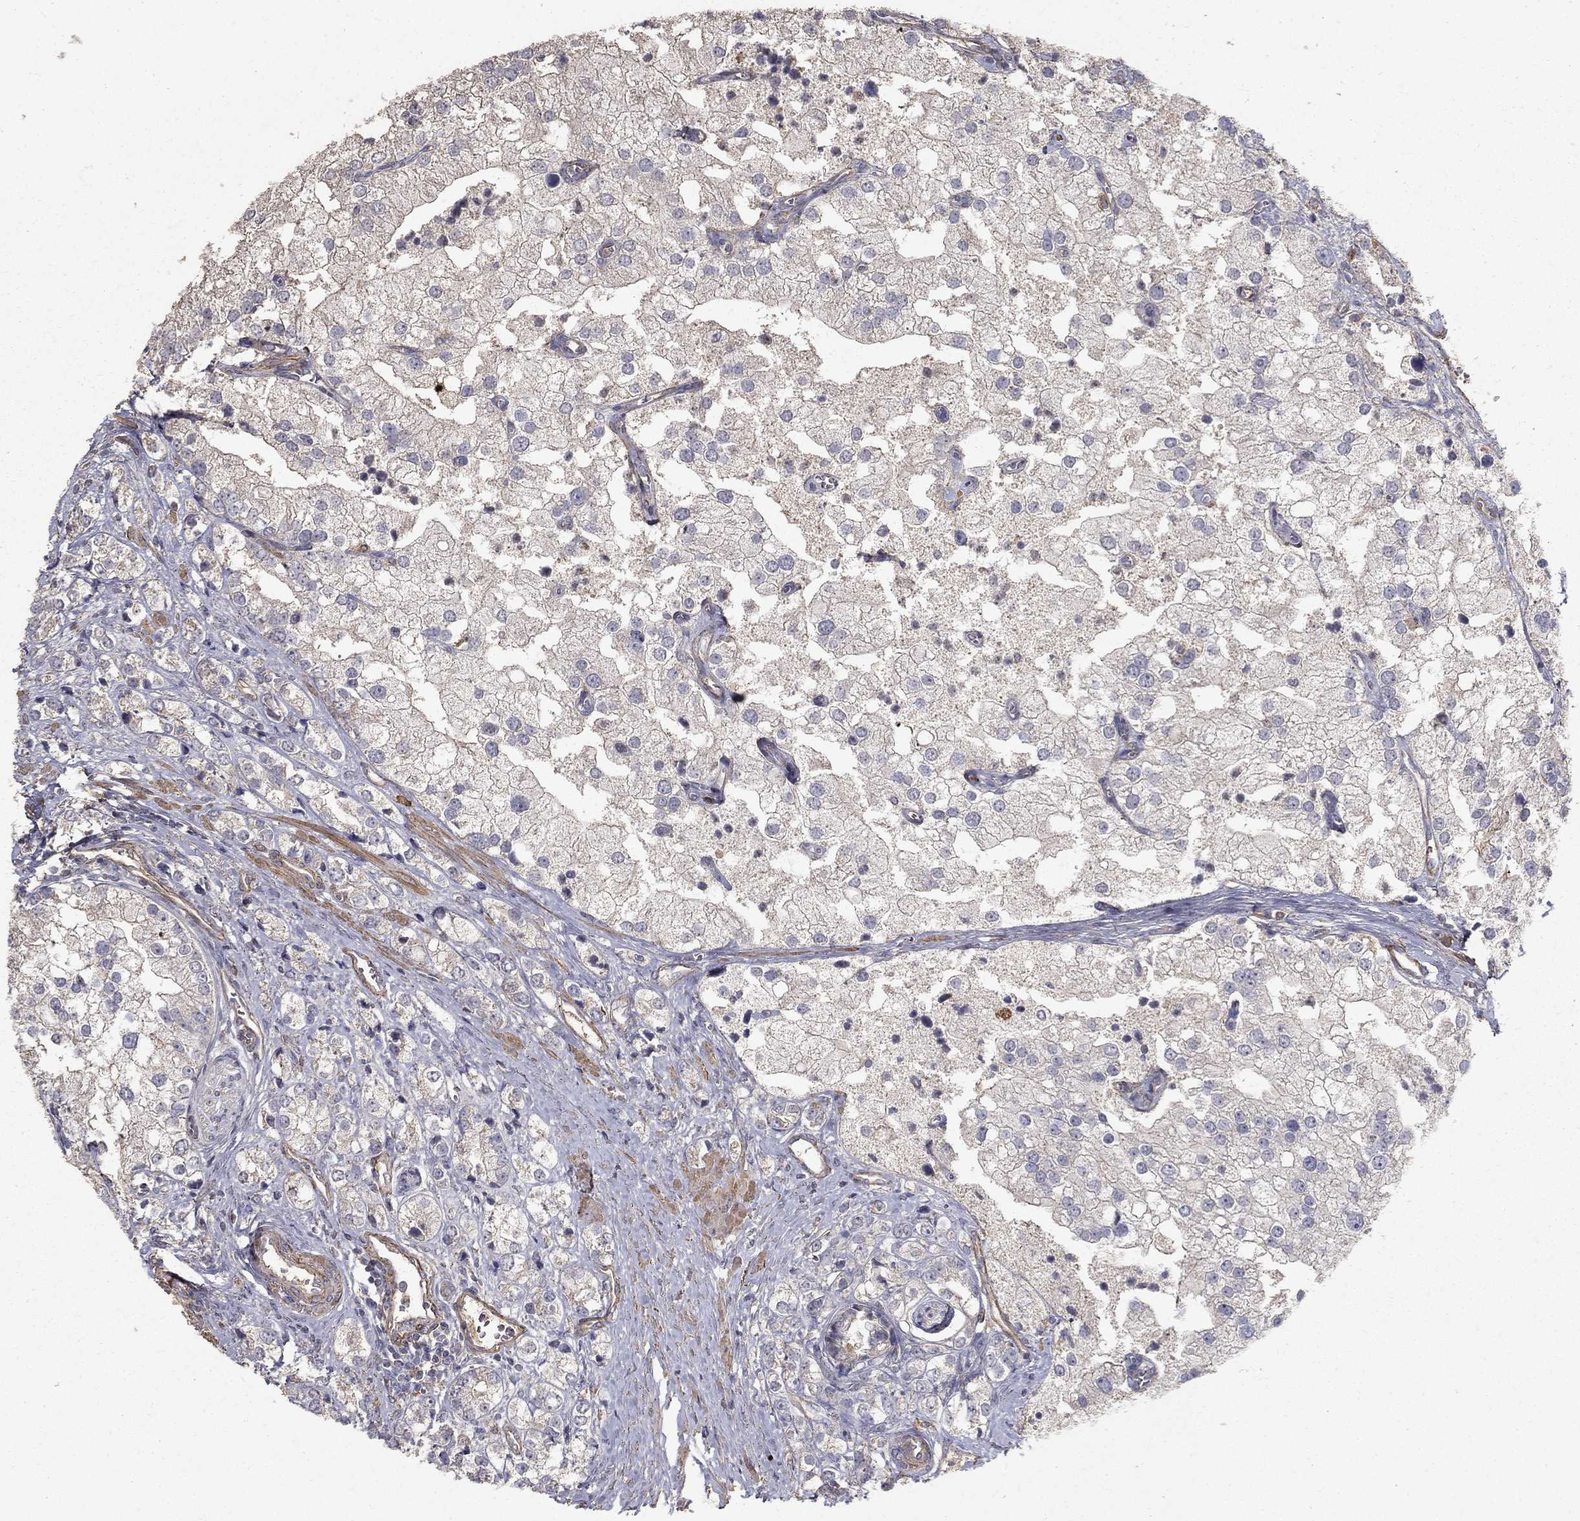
{"staining": {"intensity": "weak", "quantity": "25%-75%", "location": "cytoplasmic/membranous"}, "tissue": "prostate cancer", "cell_type": "Tumor cells", "image_type": "cancer", "snomed": [{"axis": "morphology", "description": "Adenocarcinoma, NOS"}, {"axis": "topography", "description": "Prostate and seminal vesicle, NOS"}, {"axis": "topography", "description": "Prostate"}], "caption": "A histopathology image of human prostate cancer (adenocarcinoma) stained for a protein displays weak cytoplasmic/membranous brown staining in tumor cells.", "gene": "MPP2", "patient": {"sex": "male", "age": 79}}